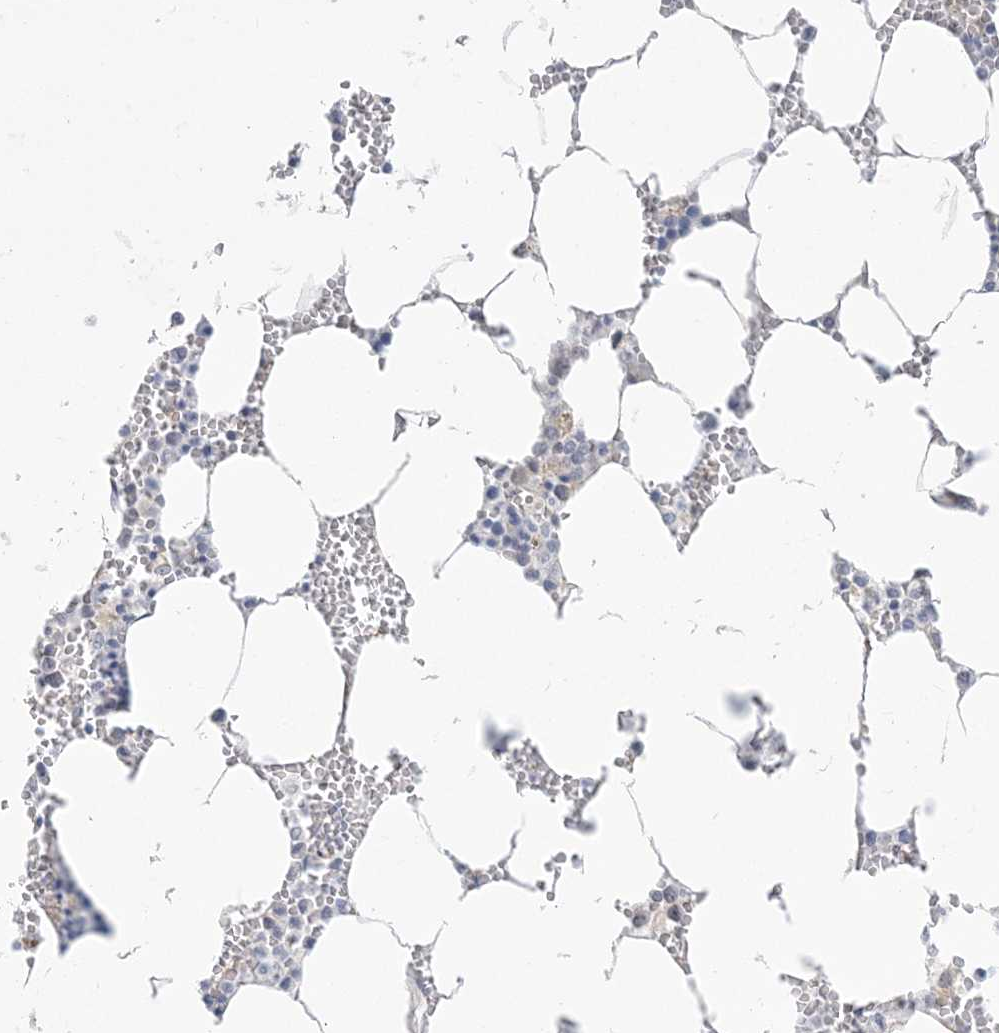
{"staining": {"intensity": "negative", "quantity": "none", "location": "none"}, "tissue": "bone marrow", "cell_type": "Hematopoietic cells", "image_type": "normal", "snomed": [{"axis": "morphology", "description": "Normal tissue, NOS"}, {"axis": "topography", "description": "Bone marrow"}], "caption": "Immunohistochemical staining of normal human bone marrow displays no significant expression in hematopoietic cells. The staining was performed using DAB (3,3'-diaminobenzidine) to visualize the protein expression in brown, while the nuclei were stained in blue with hematoxylin (Magnification: 20x).", "gene": "ZC3H6", "patient": {"sex": "male", "age": 70}}